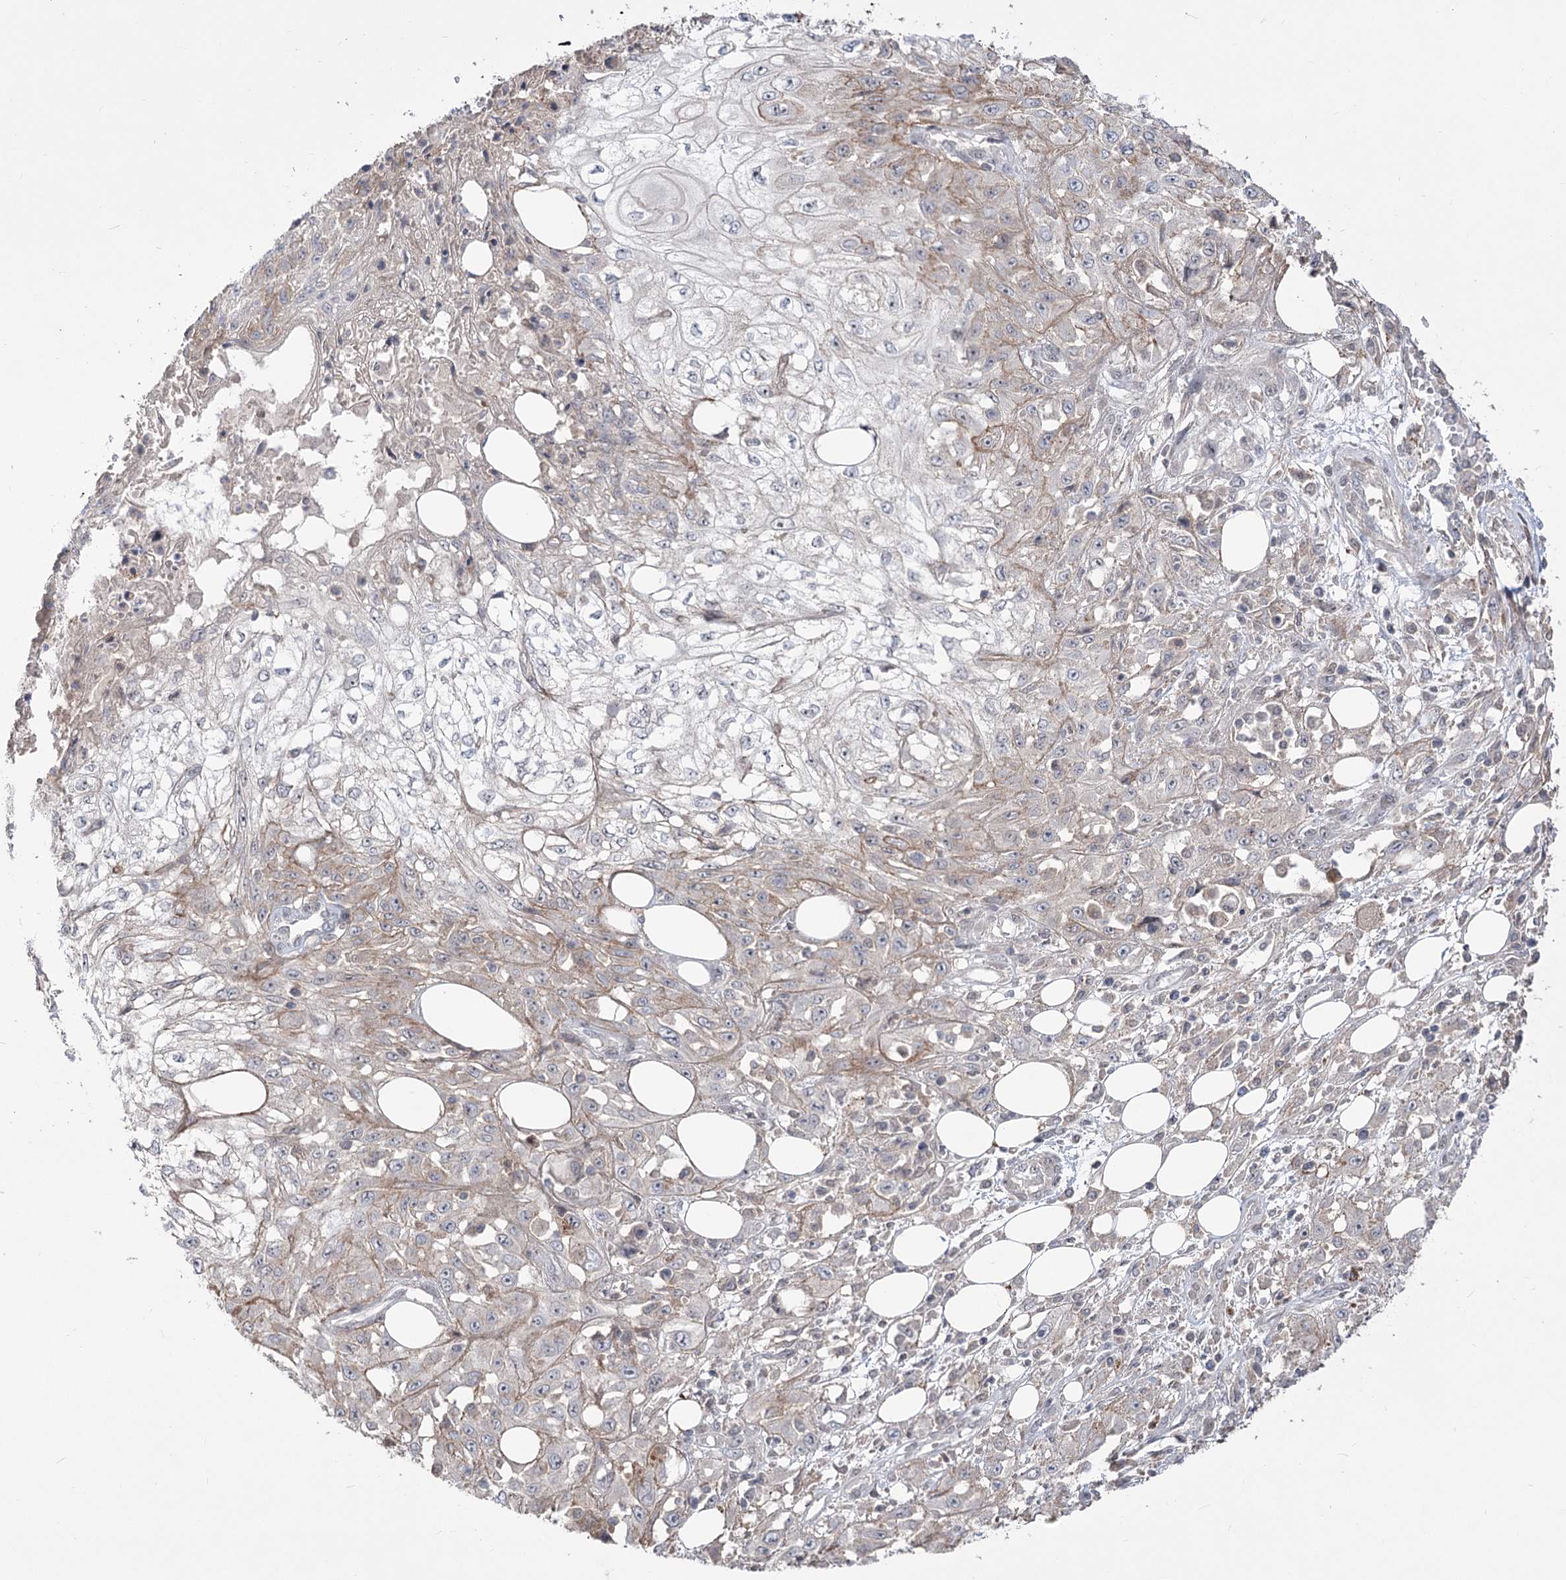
{"staining": {"intensity": "negative", "quantity": "none", "location": "none"}, "tissue": "skin cancer", "cell_type": "Tumor cells", "image_type": "cancer", "snomed": [{"axis": "morphology", "description": "Squamous cell carcinoma, NOS"}, {"axis": "morphology", "description": "Squamous cell carcinoma, metastatic, NOS"}, {"axis": "topography", "description": "Skin"}, {"axis": "topography", "description": "Lymph node"}], "caption": "The image displays no staining of tumor cells in skin metastatic squamous cell carcinoma.", "gene": "ZSCAN23", "patient": {"sex": "male", "age": 75}}